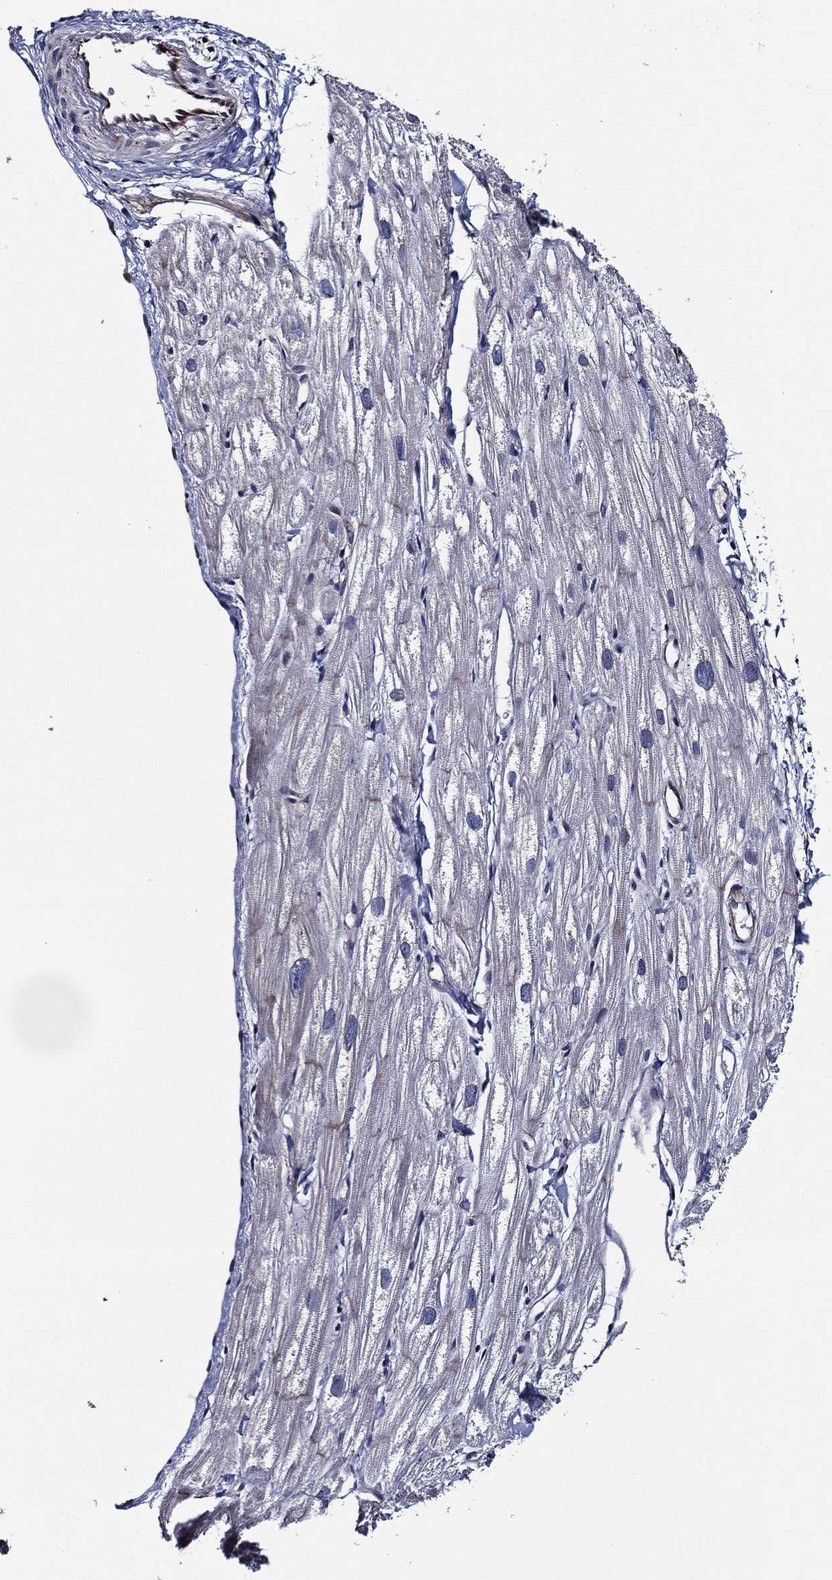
{"staining": {"intensity": "negative", "quantity": "none", "location": "none"}, "tissue": "heart muscle", "cell_type": "Cardiomyocytes", "image_type": "normal", "snomed": [{"axis": "morphology", "description": "Normal tissue, NOS"}, {"axis": "topography", "description": "Heart"}], "caption": "Cardiomyocytes are negative for brown protein staining in normal heart muscle. (DAB (3,3'-diaminobenzidine) immunohistochemistry visualized using brightfield microscopy, high magnification).", "gene": "KIF20B", "patient": {"sex": "male", "age": 58}}